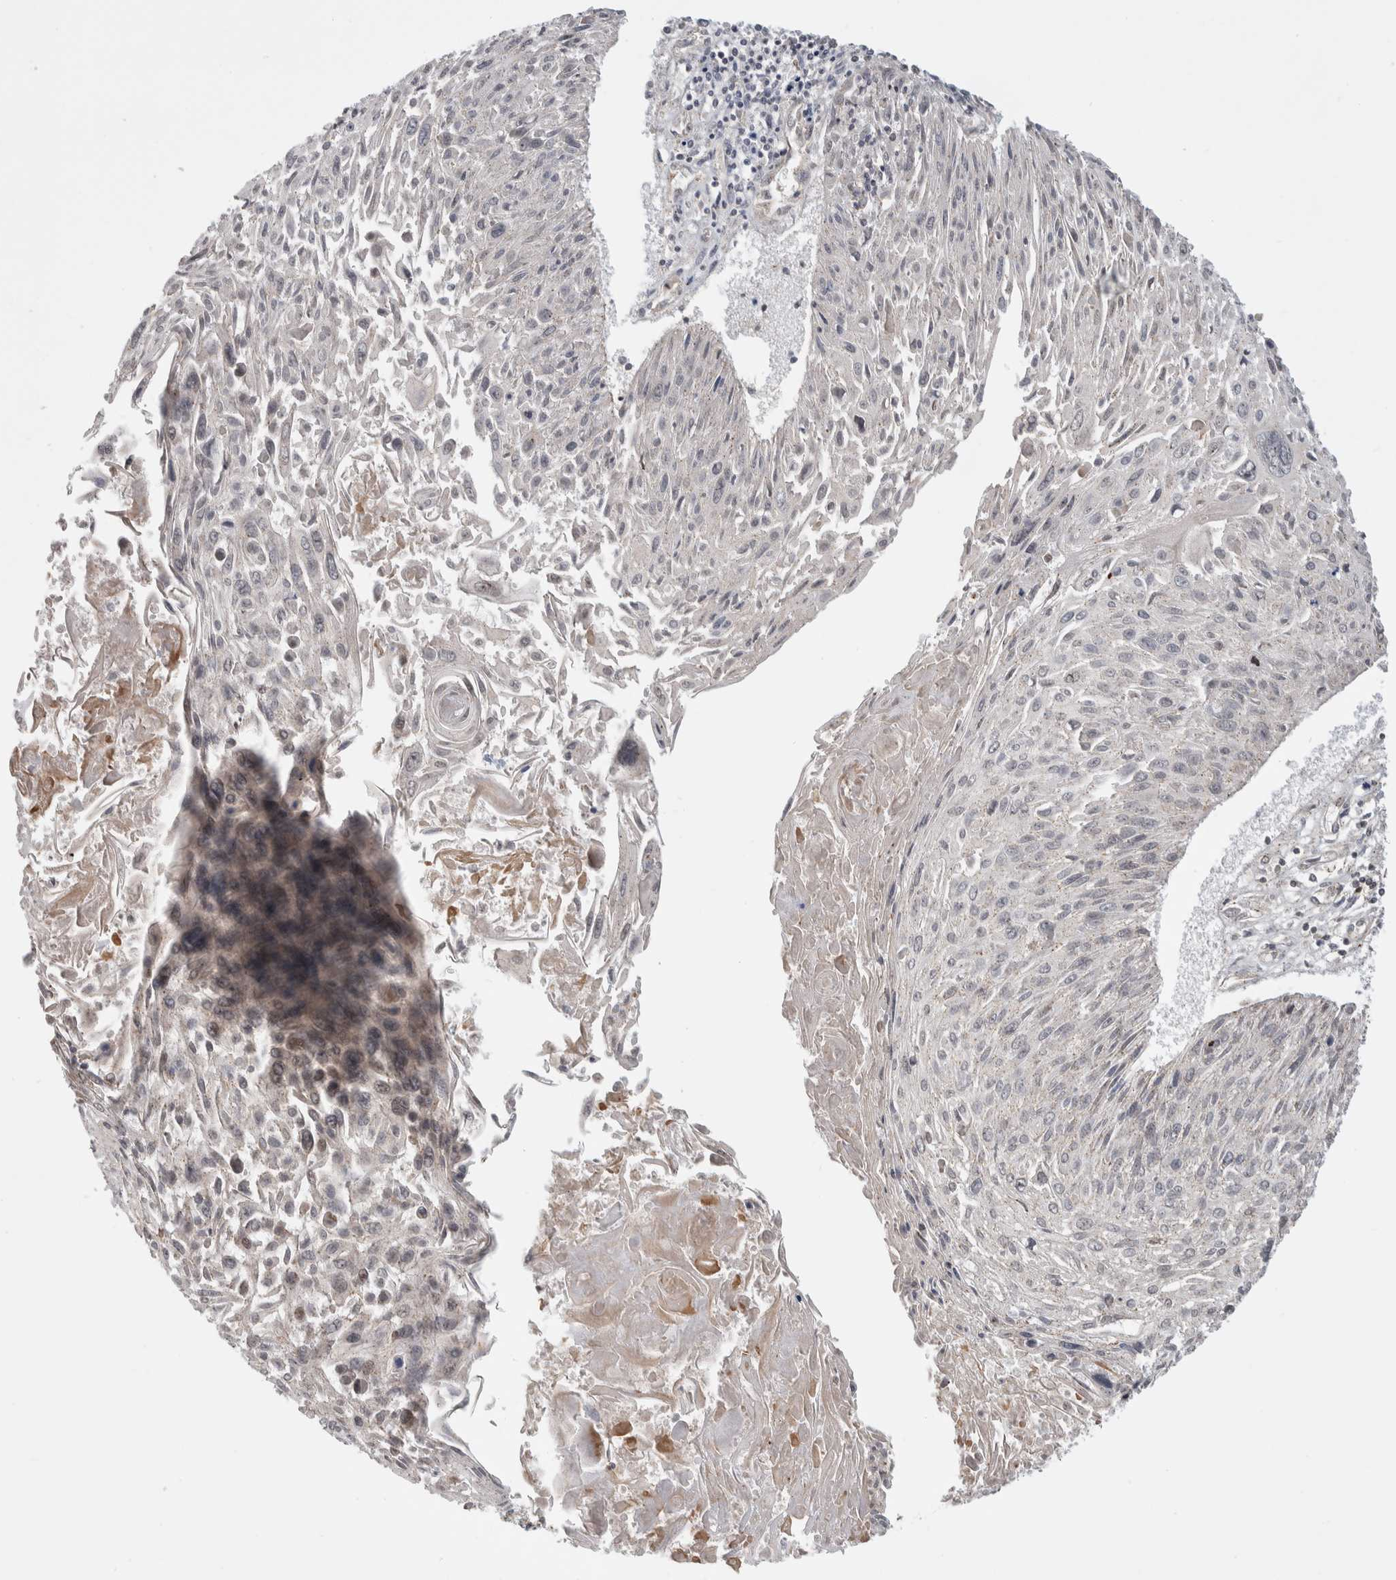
{"staining": {"intensity": "negative", "quantity": "none", "location": "none"}, "tissue": "cervical cancer", "cell_type": "Tumor cells", "image_type": "cancer", "snomed": [{"axis": "morphology", "description": "Squamous cell carcinoma, NOS"}, {"axis": "topography", "description": "Cervix"}], "caption": "High power microscopy histopathology image of an immunohistochemistry (IHC) histopathology image of cervical cancer (squamous cell carcinoma), revealing no significant expression in tumor cells.", "gene": "MSL1", "patient": {"sex": "female", "age": 51}}